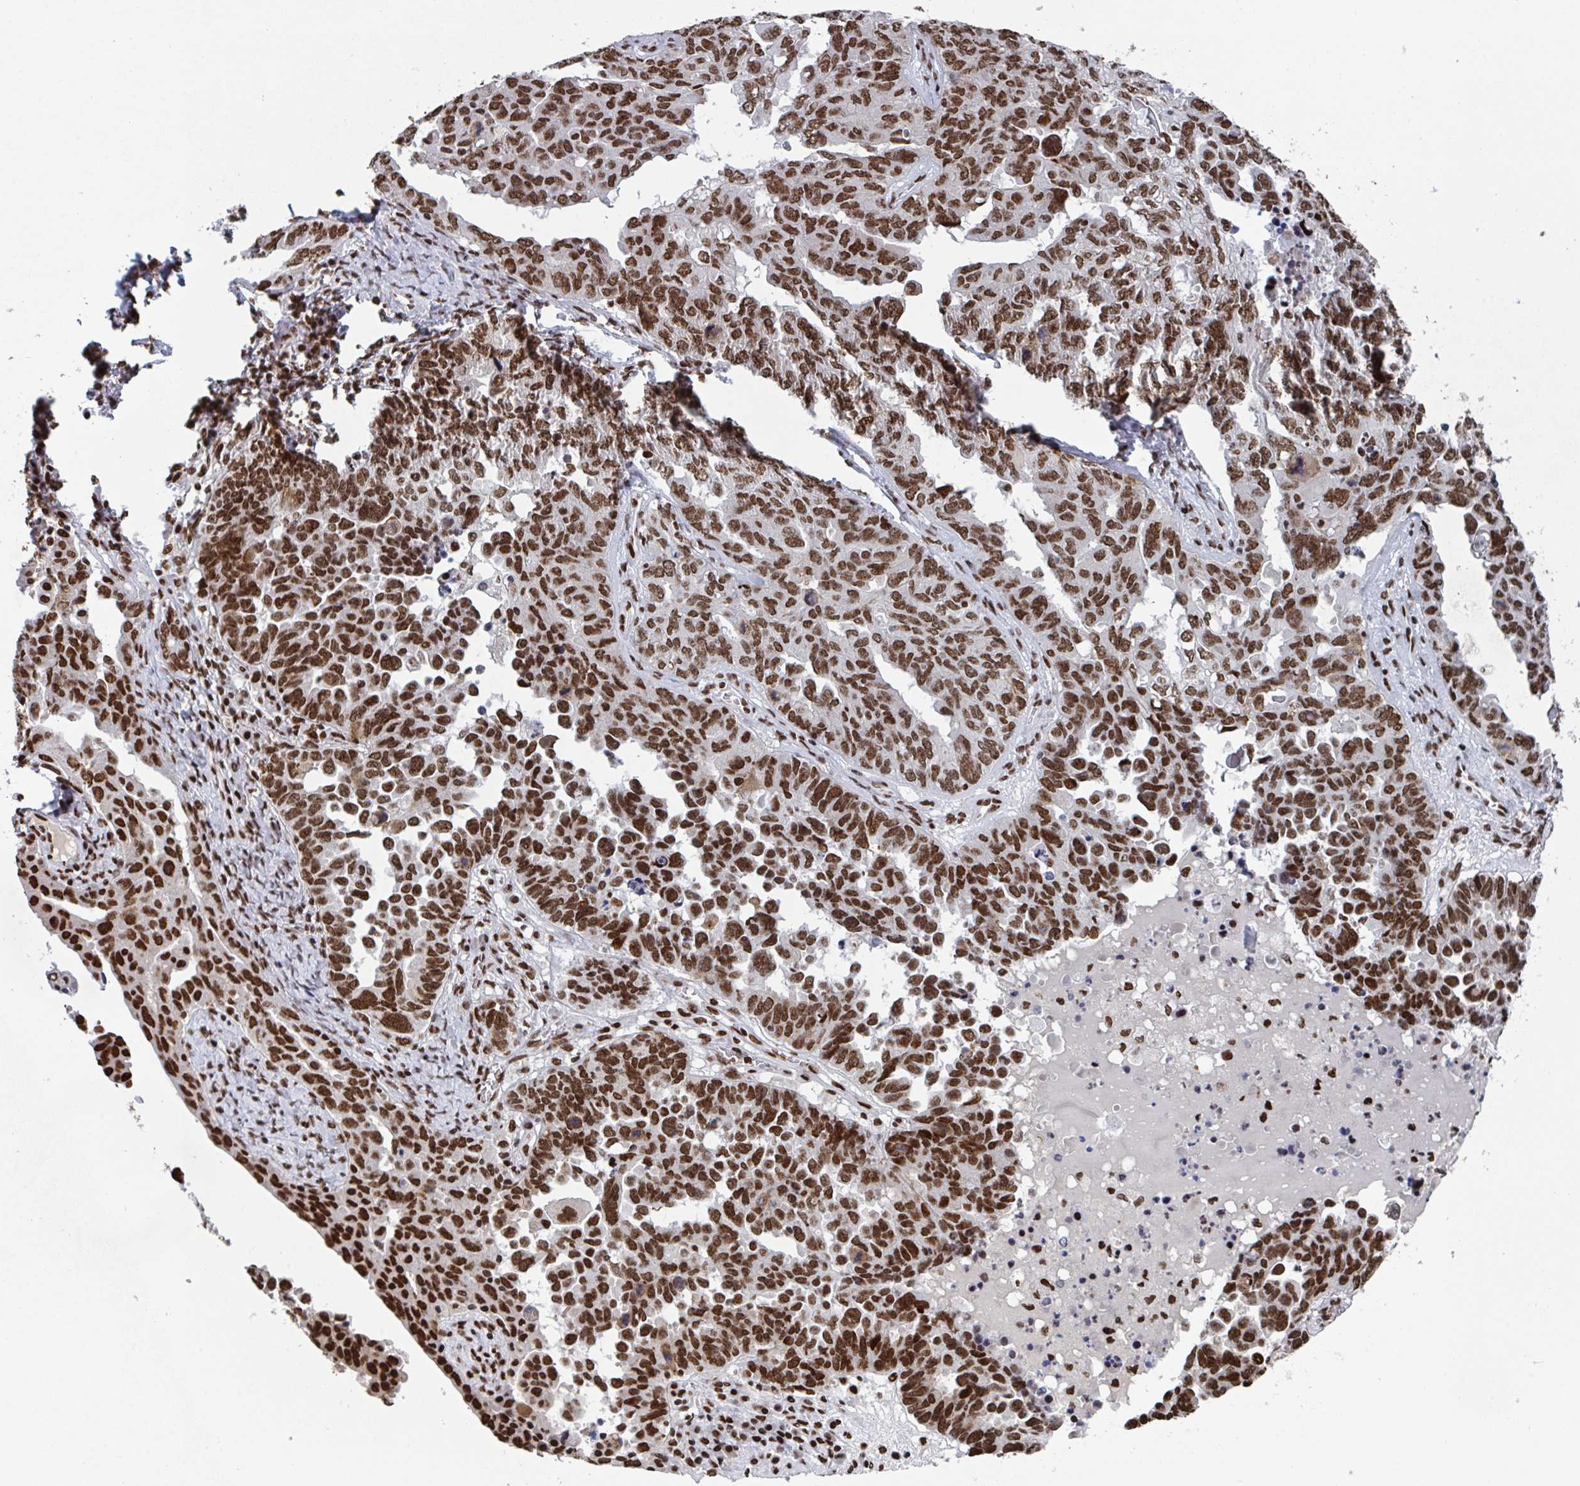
{"staining": {"intensity": "strong", "quantity": ">75%", "location": "nuclear"}, "tissue": "ovarian cancer", "cell_type": "Tumor cells", "image_type": "cancer", "snomed": [{"axis": "morphology", "description": "Carcinoma, endometroid"}, {"axis": "topography", "description": "Ovary"}], "caption": "IHC staining of ovarian cancer, which displays high levels of strong nuclear staining in approximately >75% of tumor cells indicating strong nuclear protein expression. The staining was performed using DAB (3,3'-diaminobenzidine) (brown) for protein detection and nuclei were counterstained in hematoxylin (blue).", "gene": "ZNF607", "patient": {"sex": "female", "age": 62}}